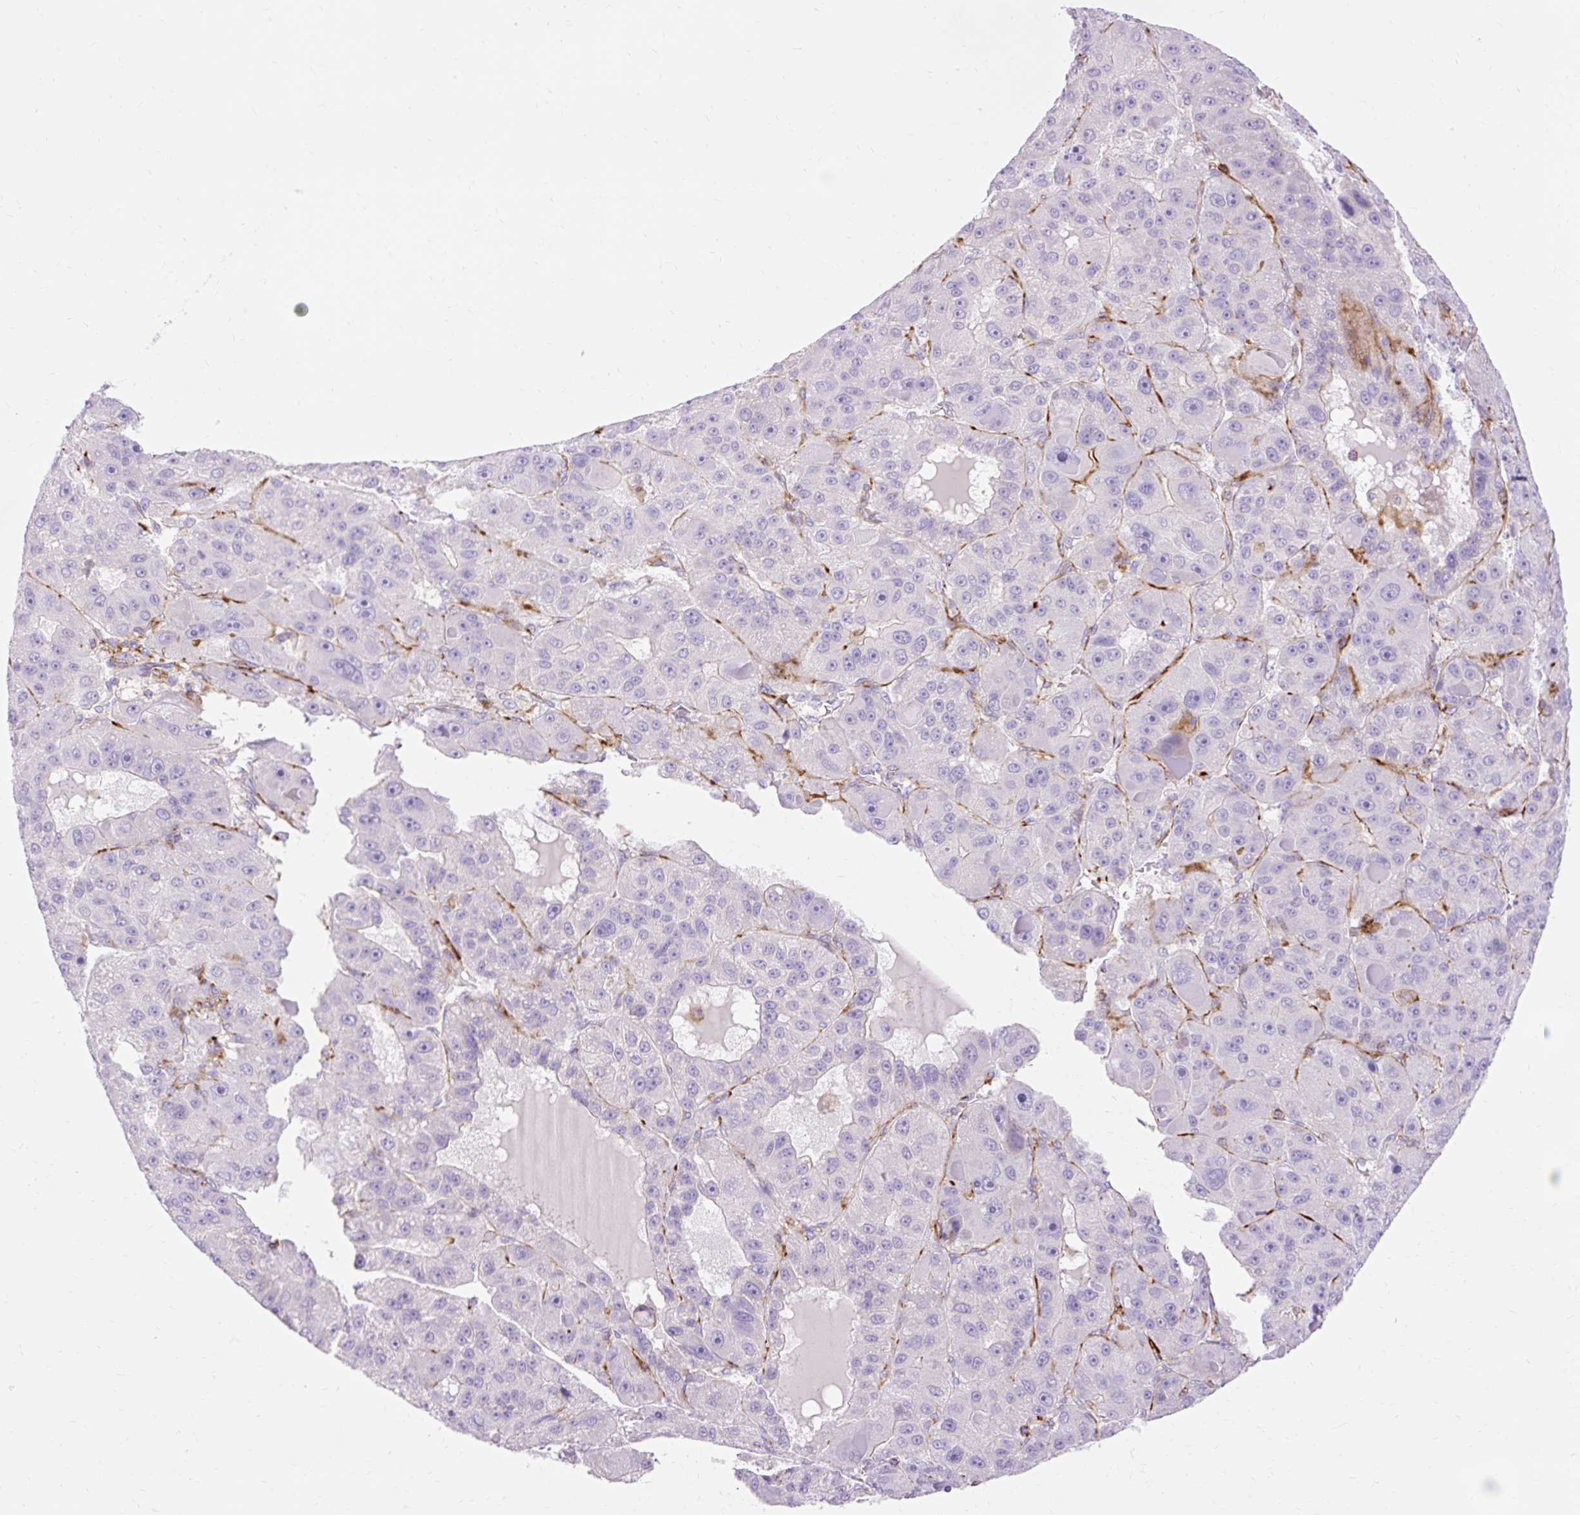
{"staining": {"intensity": "negative", "quantity": "none", "location": "none"}, "tissue": "liver cancer", "cell_type": "Tumor cells", "image_type": "cancer", "snomed": [{"axis": "morphology", "description": "Carcinoma, Hepatocellular, NOS"}, {"axis": "topography", "description": "Liver"}], "caption": "This is a histopathology image of IHC staining of hepatocellular carcinoma (liver), which shows no expression in tumor cells.", "gene": "CORO7-PAM16", "patient": {"sex": "male", "age": 76}}